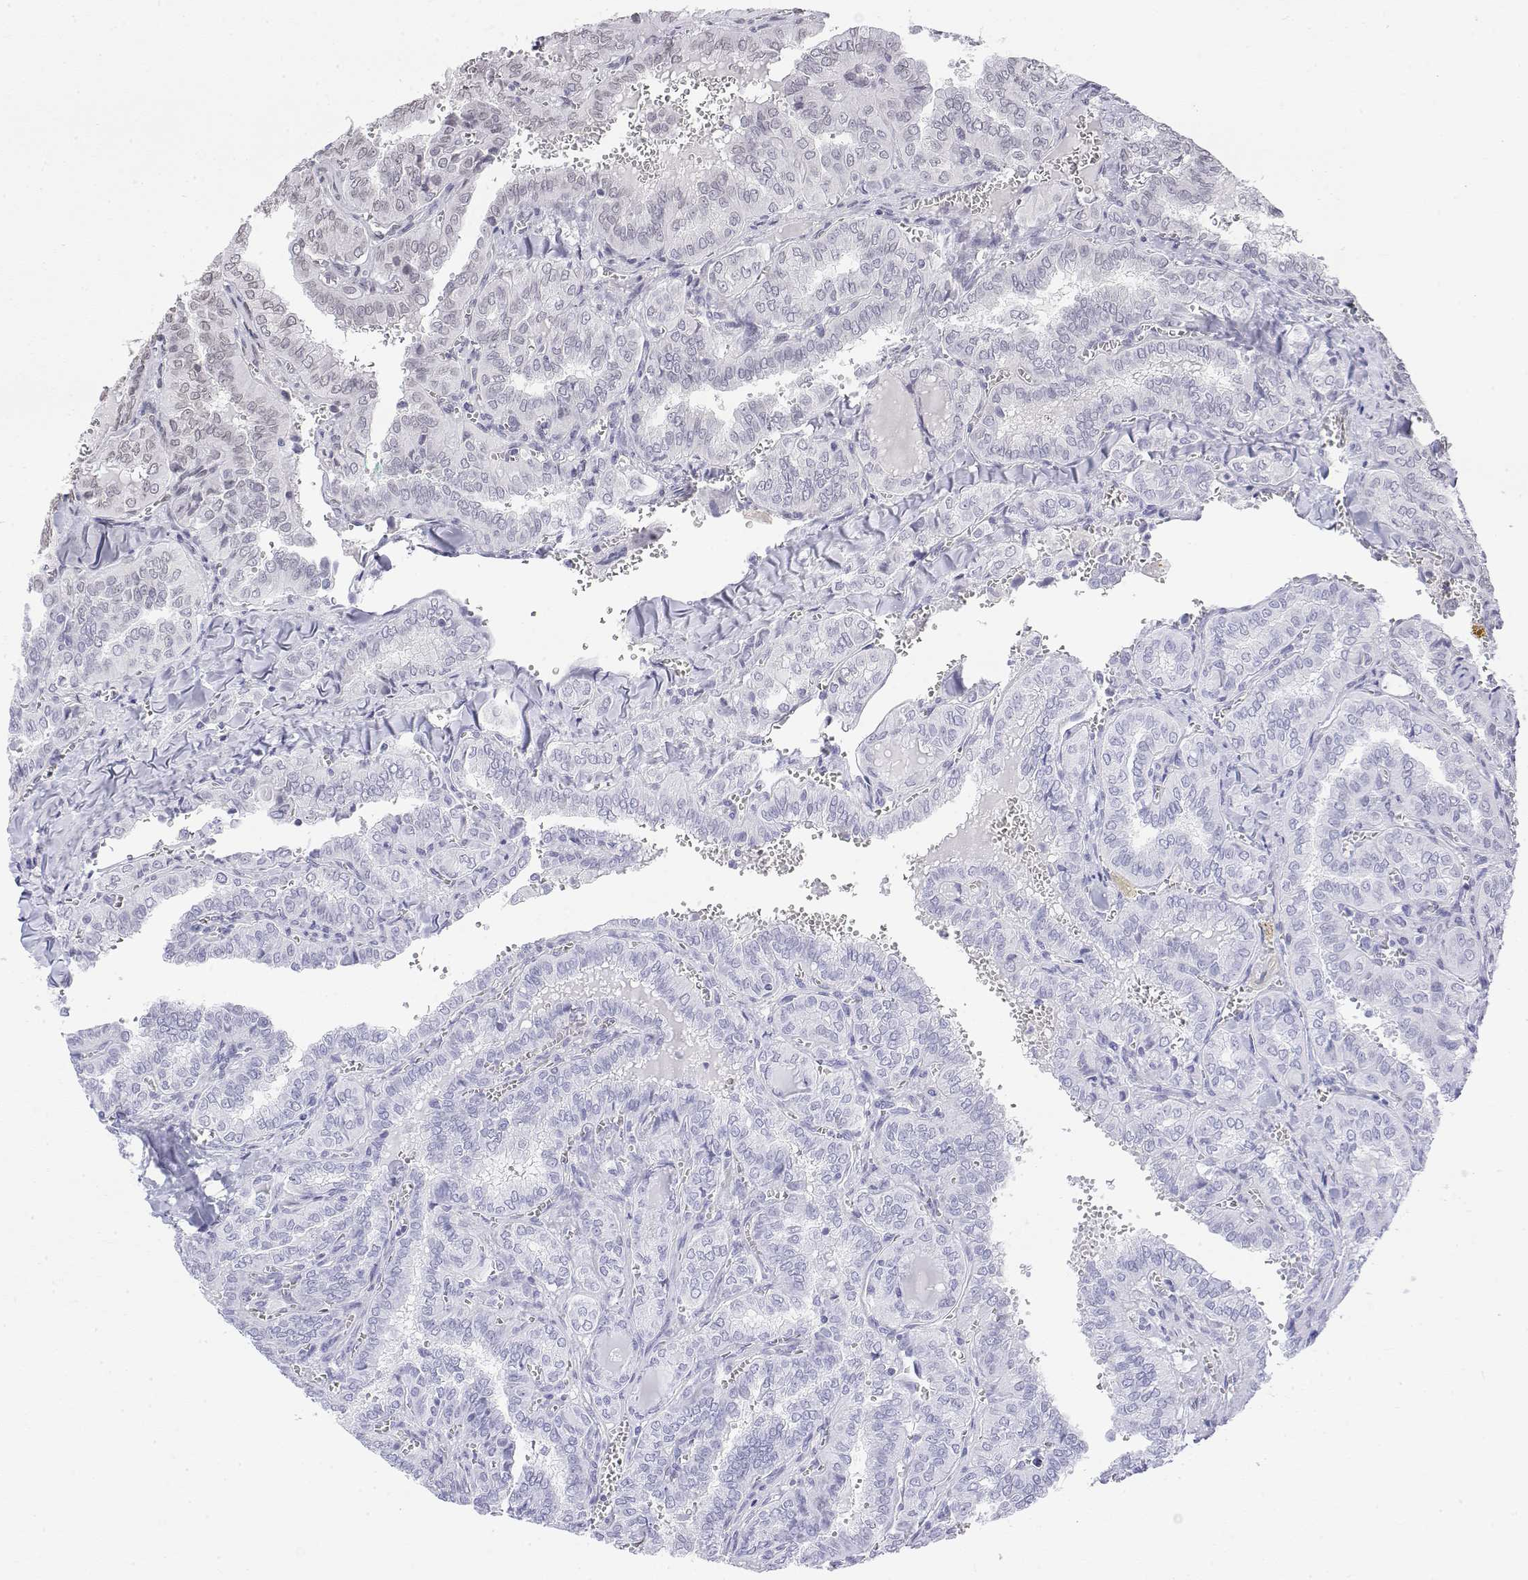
{"staining": {"intensity": "negative", "quantity": "none", "location": "none"}, "tissue": "thyroid cancer", "cell_type": "Tumor cells", "image_type": "cancer", "snomed": [{"axis": "morphology", "description": "Papillary adenocarcinoma, NOS"}, {"axis": "topography", "description": "Thyroid gland"}], "caption": "The histopathology image exhibits no significant expression in tumor cells of papillary adenocarcinoma (thyroid).", "gene": "ZNF532", "patient": {"sex": "female", "age": 41}}